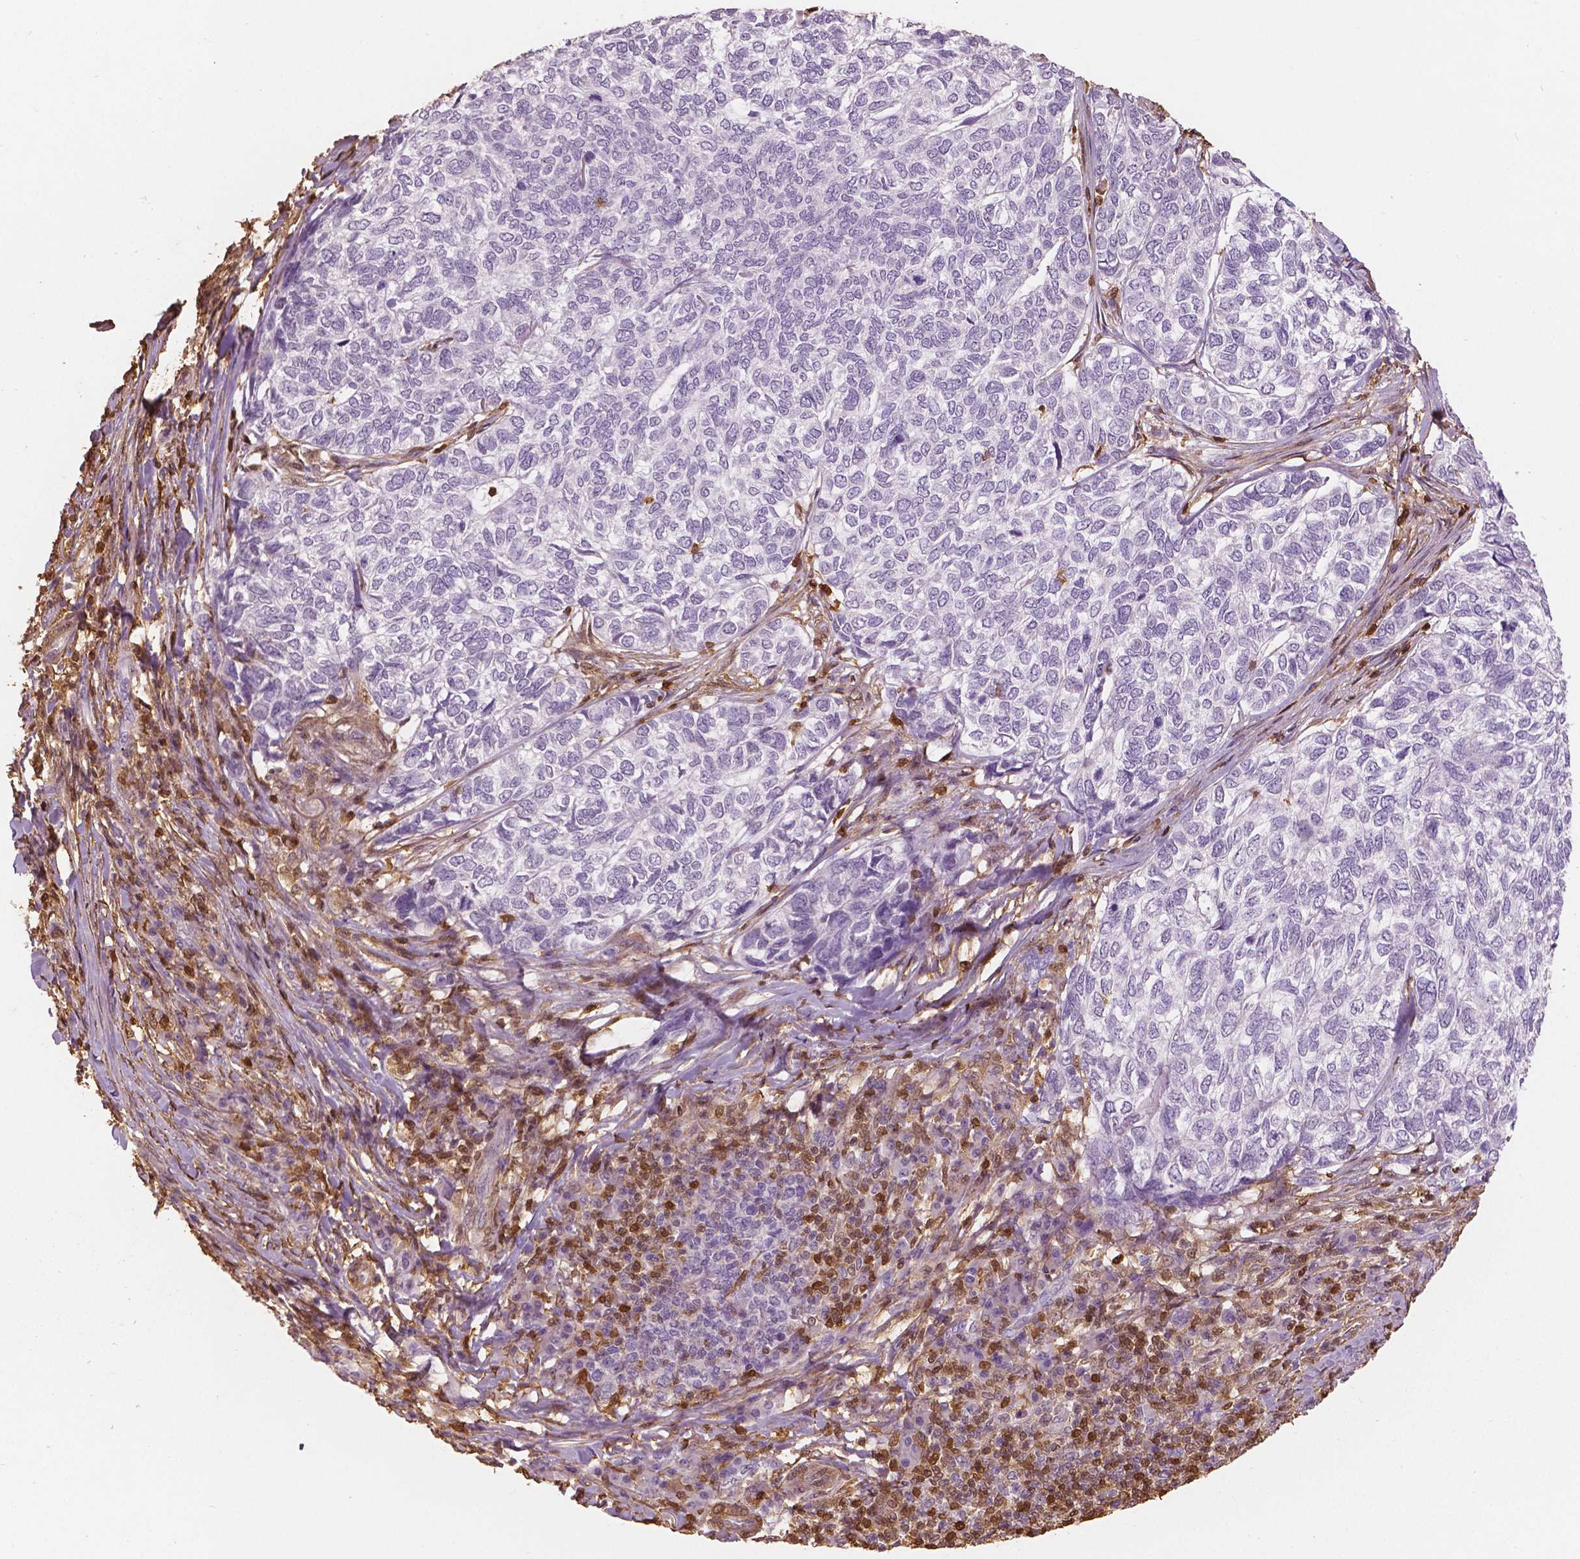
{"staining": {"intensity": "negative", "quantity": "none", "location": "none"}, "tissue": "skin cancer", "cell_type": "Tumor cells", "image_type": "cancer", "snomed": [{"axis": "morphology", "description": "Basal cell carcinoma"}, {"axis": "topography", "description": "Skin"}], "caption": "High power microscopy micrograph of an immunohistochemistry (IHC) image of skin basal cell carcinoma, revealing no significant expression in tumor cells.", "gene": "S100A4", "patient": {"sex": "female", "age": 65}}